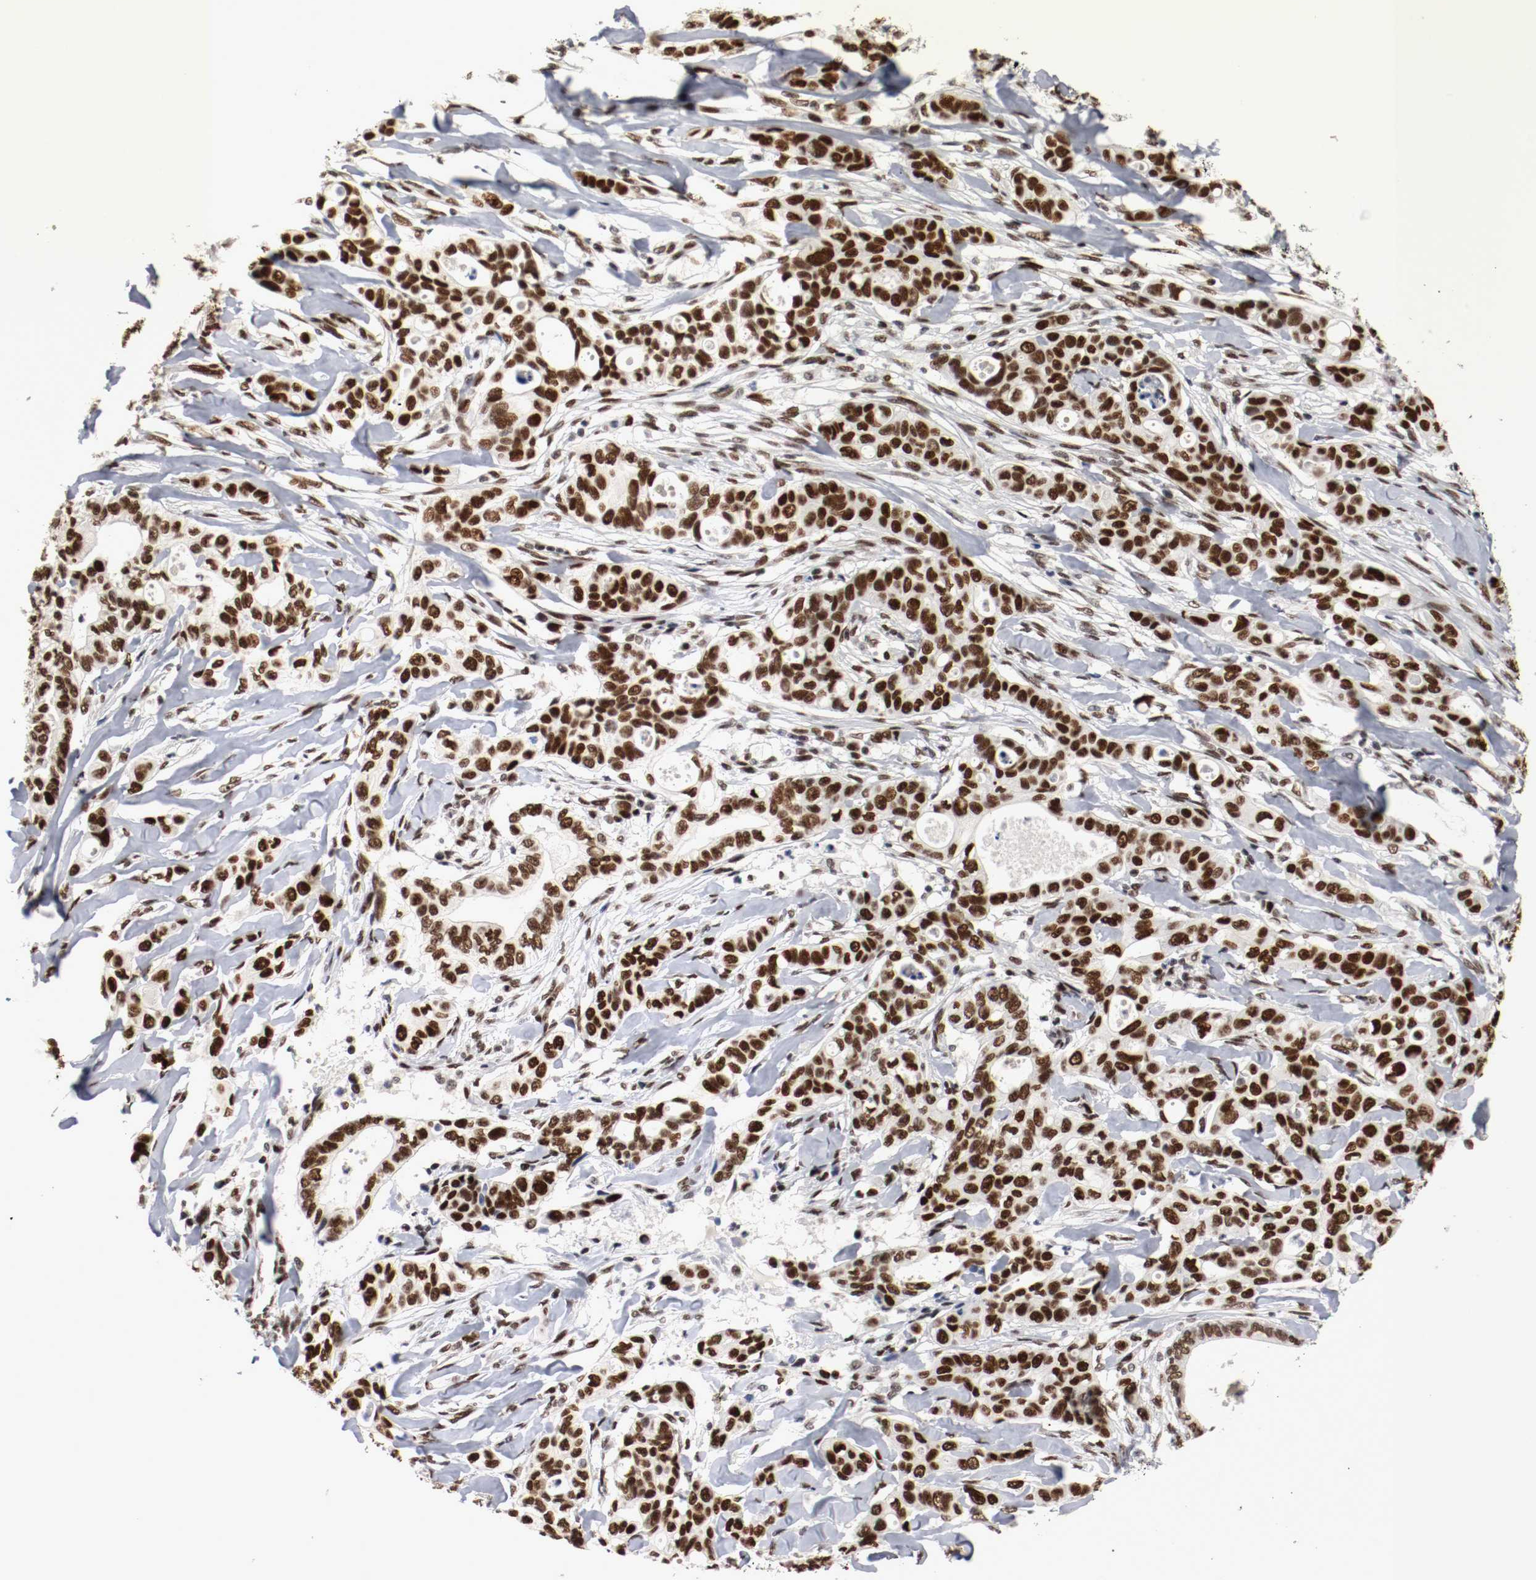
{"staining": {"intensity": "strong", "quantity": ">75%", "location": "nuclear"}, "tissue": "liver cancer", "cell_type": "Tumor cells", "image_type": "cancer", "snomed": [{"axis": "morphology", "description": "Cholangiocarcinoma"}, {"axis": "topography", "description": "Liver"}], "caption": "IHC histopathology image of neoplastic tissue: human liver cholangiocarcinoma stained using IHC displays high levels of strong protein expression localized specifically in the nuclear of tumor cells, appearing as a nuclear brown color.", "gene": "MEF2D", "patient": {"sex": "female", "age": 67}}